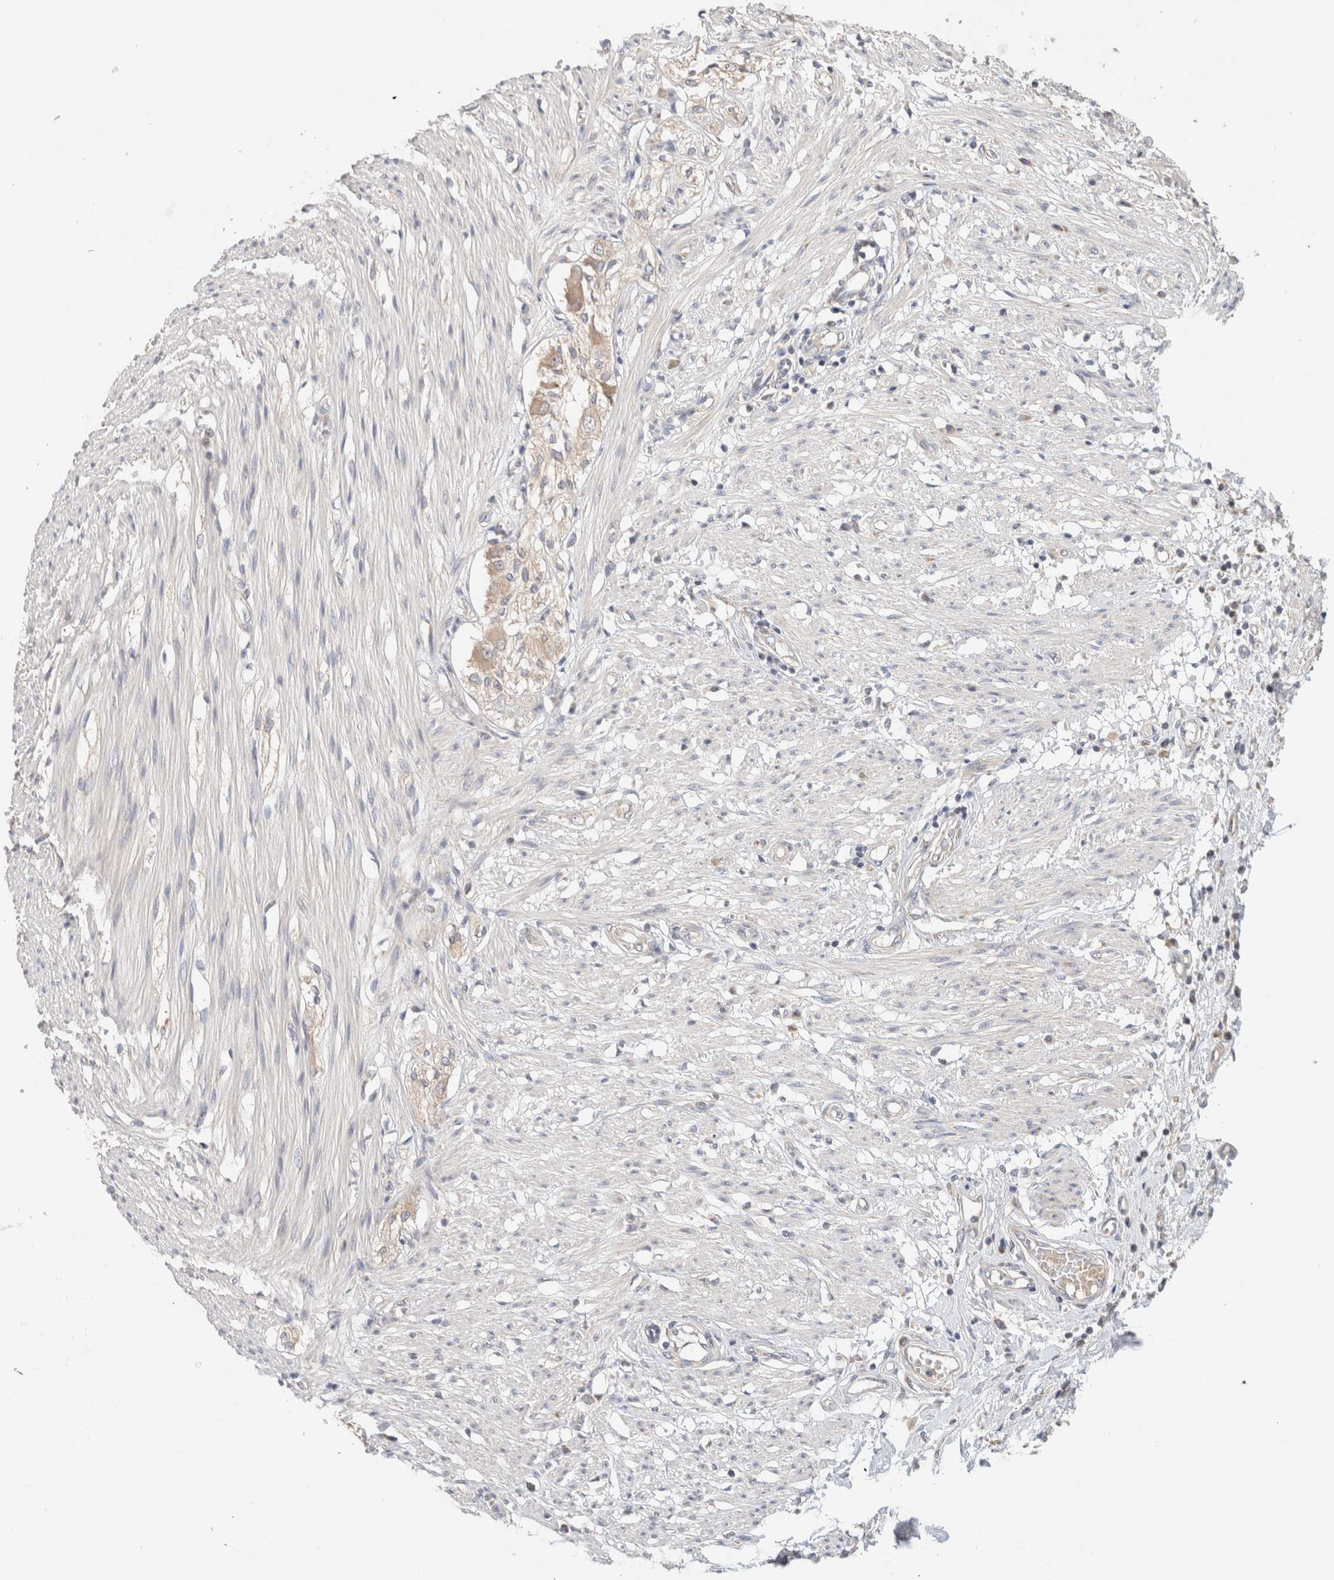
{"staining": {"intensity": "negative", "quantity": "none", "location": "none"}, "tissue": "smooth muscle", "cell_type": "Smooth muscle cells", "image_type": "normal", "snomed": [{"axis": "morphology", "description": "Normal tissue, NOS"}, {"axis": "morphology", "description": "Adenocarcinoma, NOS"}, {"axis": "topography", "description": "Smooth muscle"}, {"axis": "topography", "description": "Colon"}], "caption": "Micrograph shows no protein positivity in smooth muscle cells of unremarkable smooth muscle. The staining is performed using DAB (3,3'-diaminobenzidine) brown chromogen with nuclei counter-stained in using hematoxylin.", "gene": "CA13", "patient": {"sex": "male", "age": 14}}